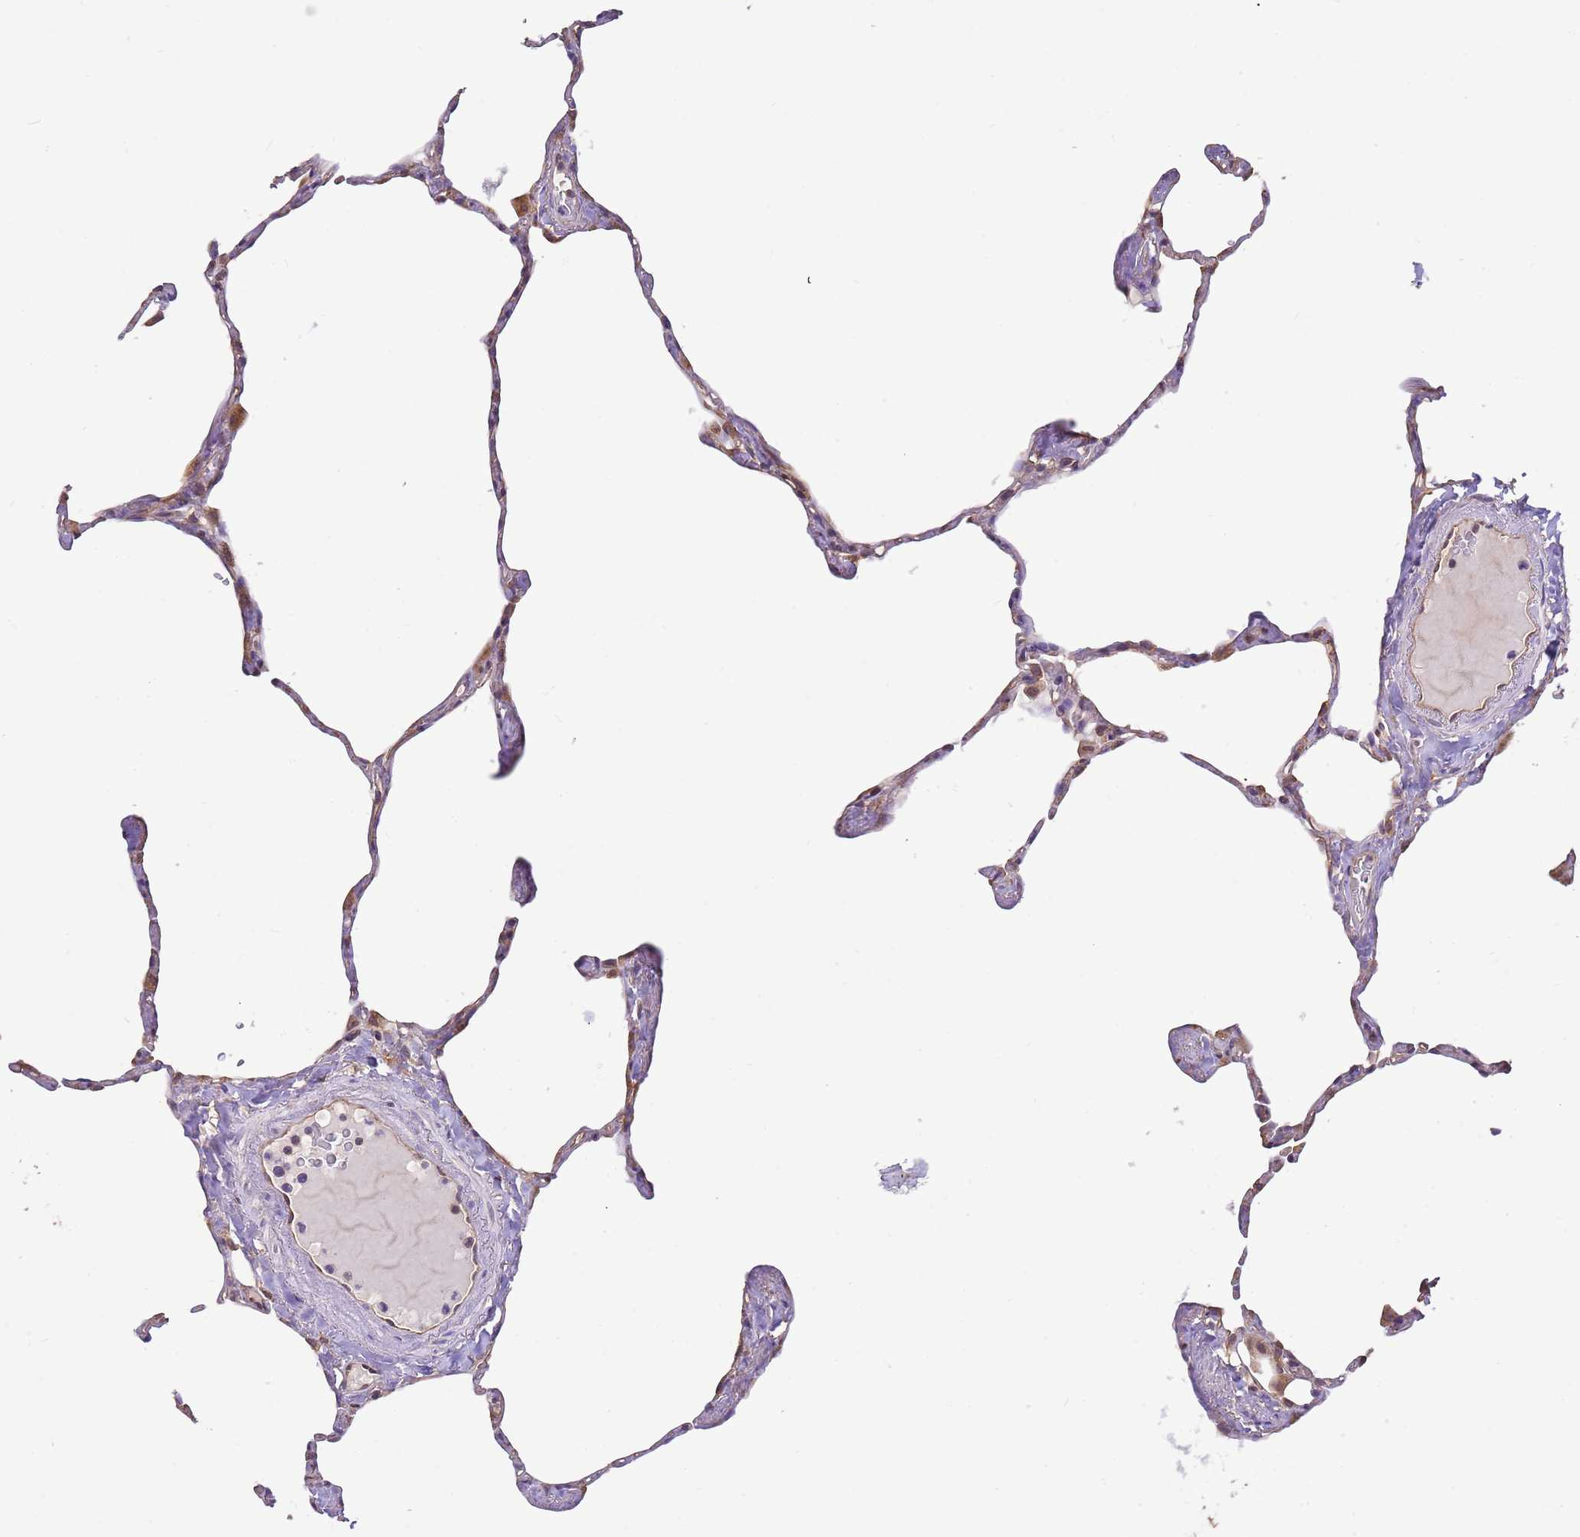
{"staining": {"intensity": "negative", "quantity": "none", "location": "none"}, "tissue": "lung", "cell_type": "Alveolar cells", "image_type": "normal", "snomed": [{"axis": "morphology", "description": "Normal tissue, NOS"}, {"axis": "topography", "description": "Lung"}], "caption": "Immunohistochemistry photomicrograph of benign lung: human lung stained with DAB demonstrates no significant protein positivity in alveolar cells. The staining is performed using DAB (3,3'-diaminobenzidine) brown chromogen with nuclei counter-stained in using hematoxylin.", "gene": "DOCK9", "patient": {"sex": "male", "age": 65}}